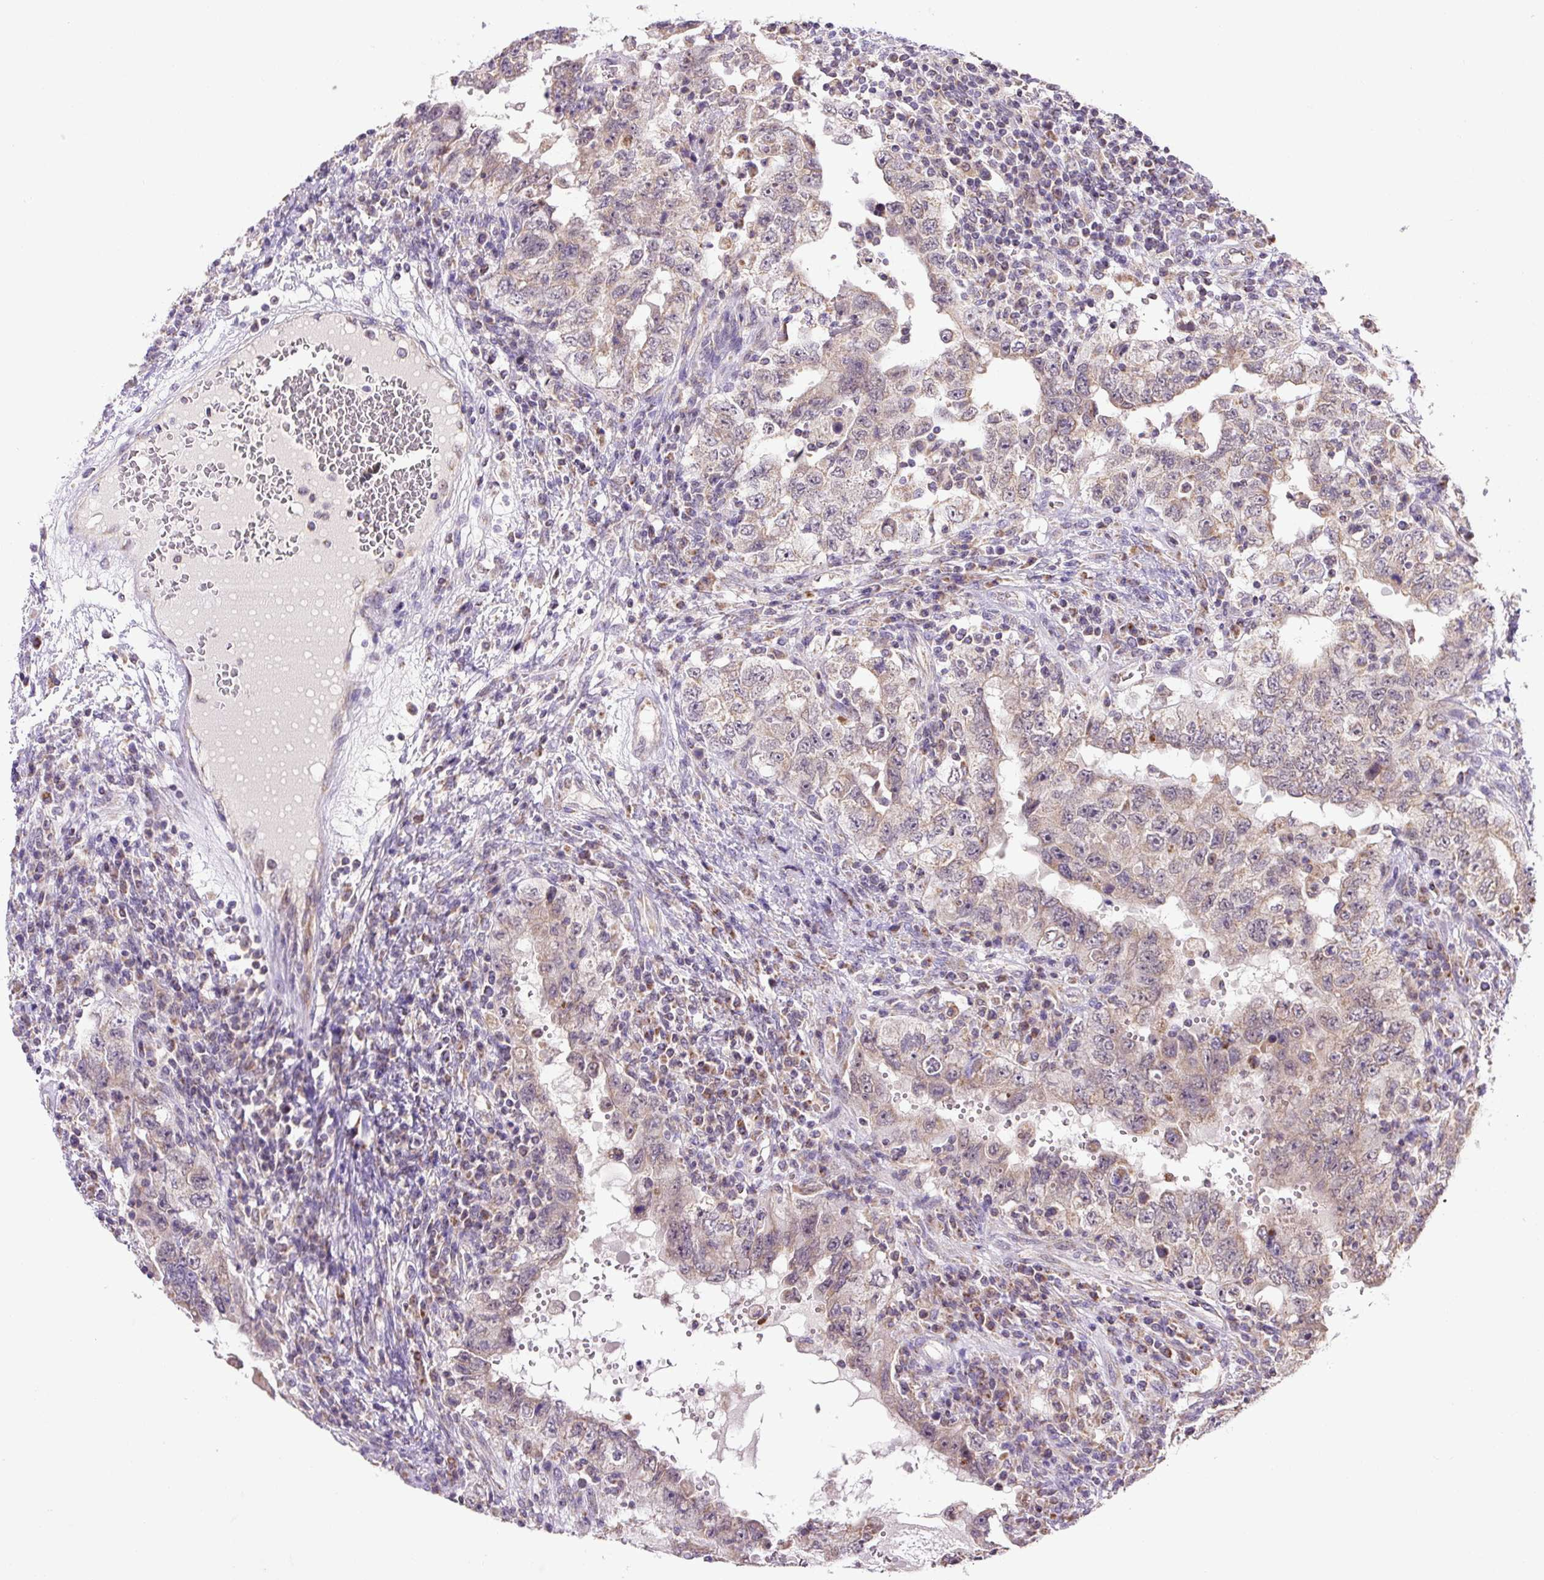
{"staining": {"intensity": "weak", "quantity": ">75%", "location": "cytoplasmic/membranous"}, "tissue": "testis cancer", "cell_type": "Tumor cells", "image_type": "cancer", "snomed": [{"axis": "morphology", "description": "Carcinoma, Embryonal, NOS"}, {"axis": "topography", "description": "Testis"}], "caption": "Human testis cancer (embryonal carcinoma) stained for a protein (brown) exhibits weak cytoplasmic/membranous positive expression in about >75% of tumor cells.", "gene": "MFSD9", "patient": {"sex": "male", "age": 26}}